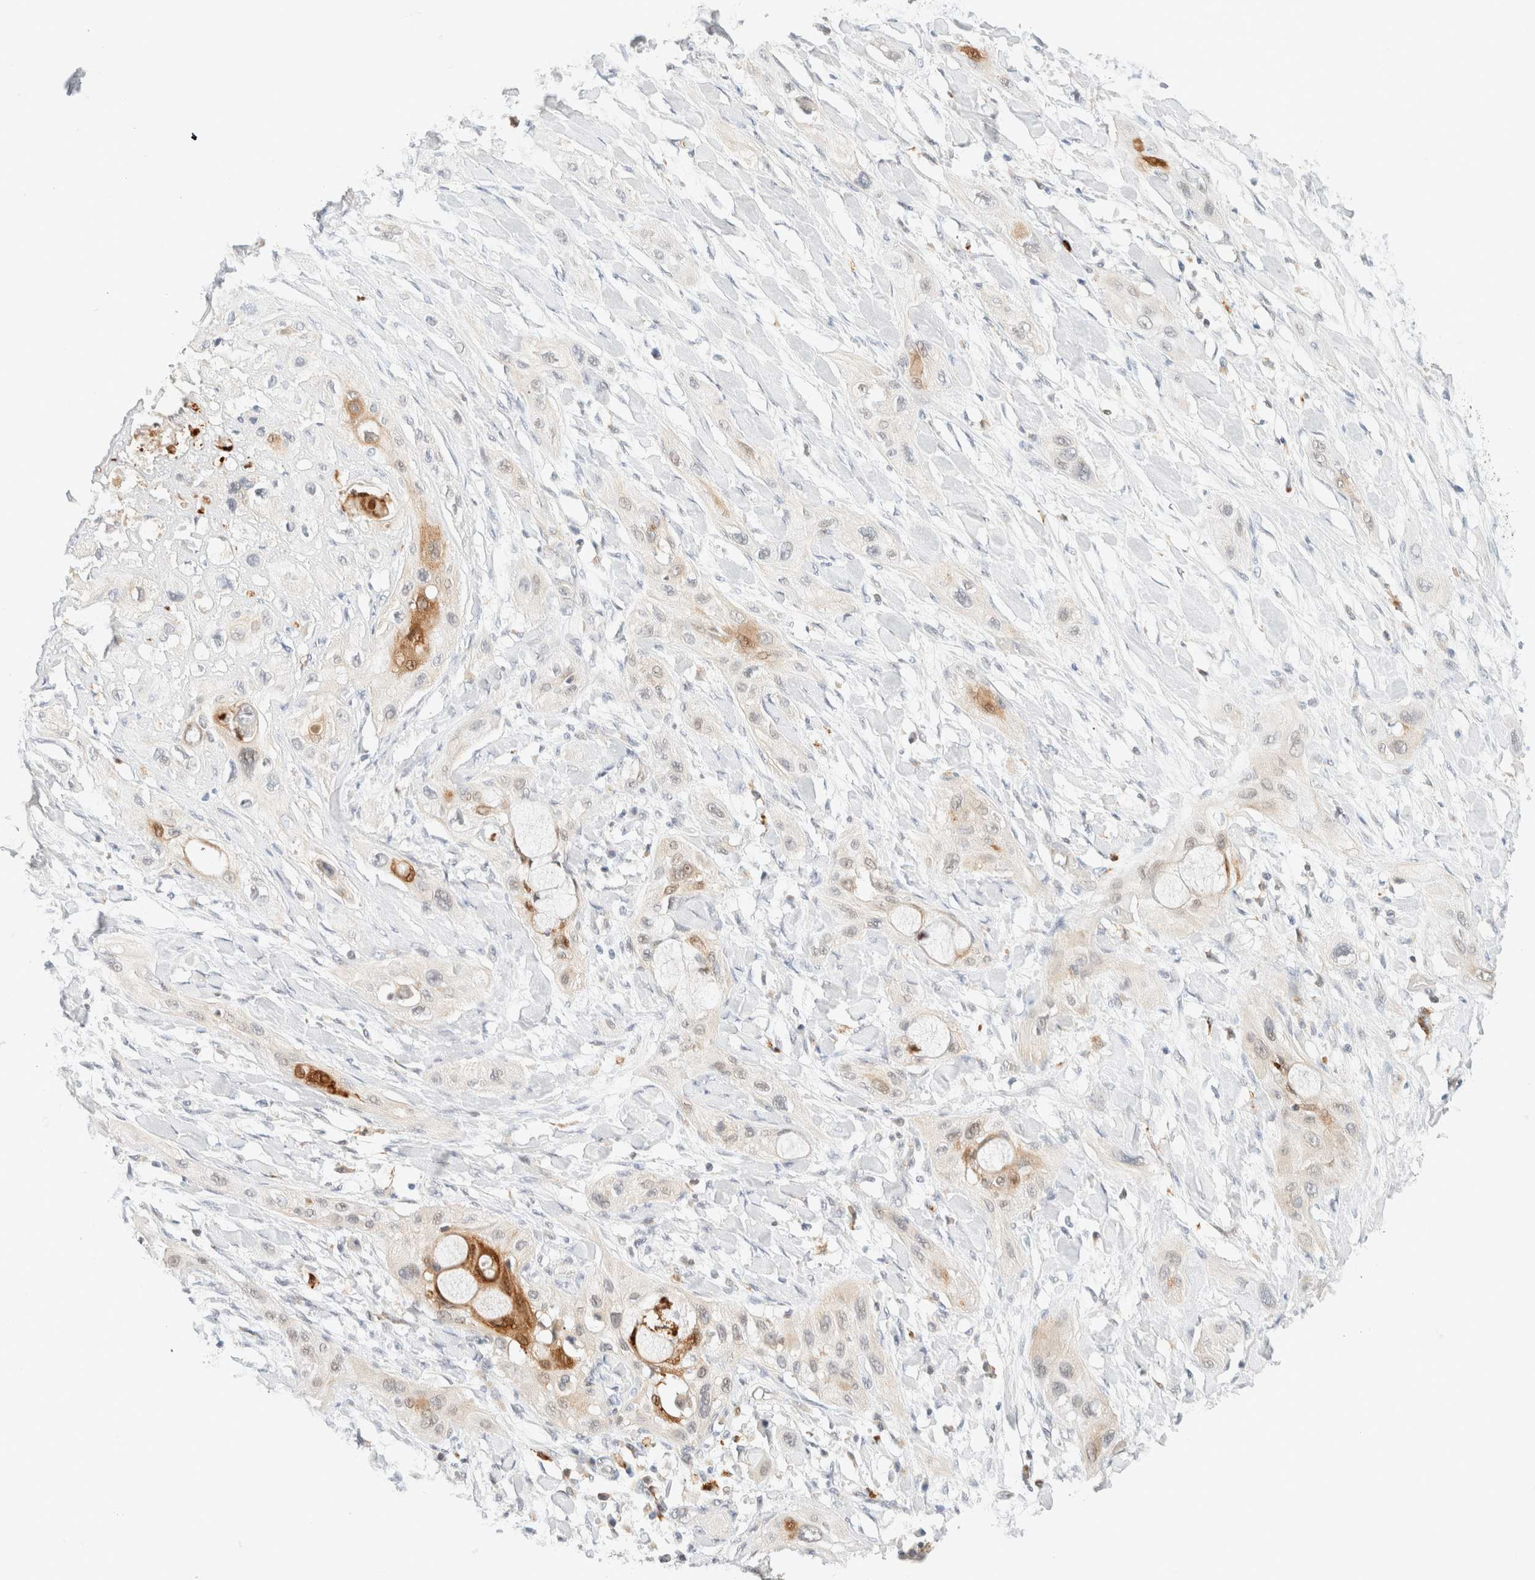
{"staining": {"intensity": "moderate", "quantity": "<25%", "location": "cytoplasmic/membranous"}, "tissue": "lung cancer", "cell_type": "Tumor cells", "image_type": "cancer", "snomed": [{"axis": "morphology", "description": "Squamous cell carcinoma, NOS"}, {"axis": "topography", "description": "Lung"}], "caption": "Protein staining shows moderate cytoplasmic/membranous staining in about <25% of tumor cells in lung cancer.", "gene": "SGSM2", "patient": {"sex": "female", "age": 47}}